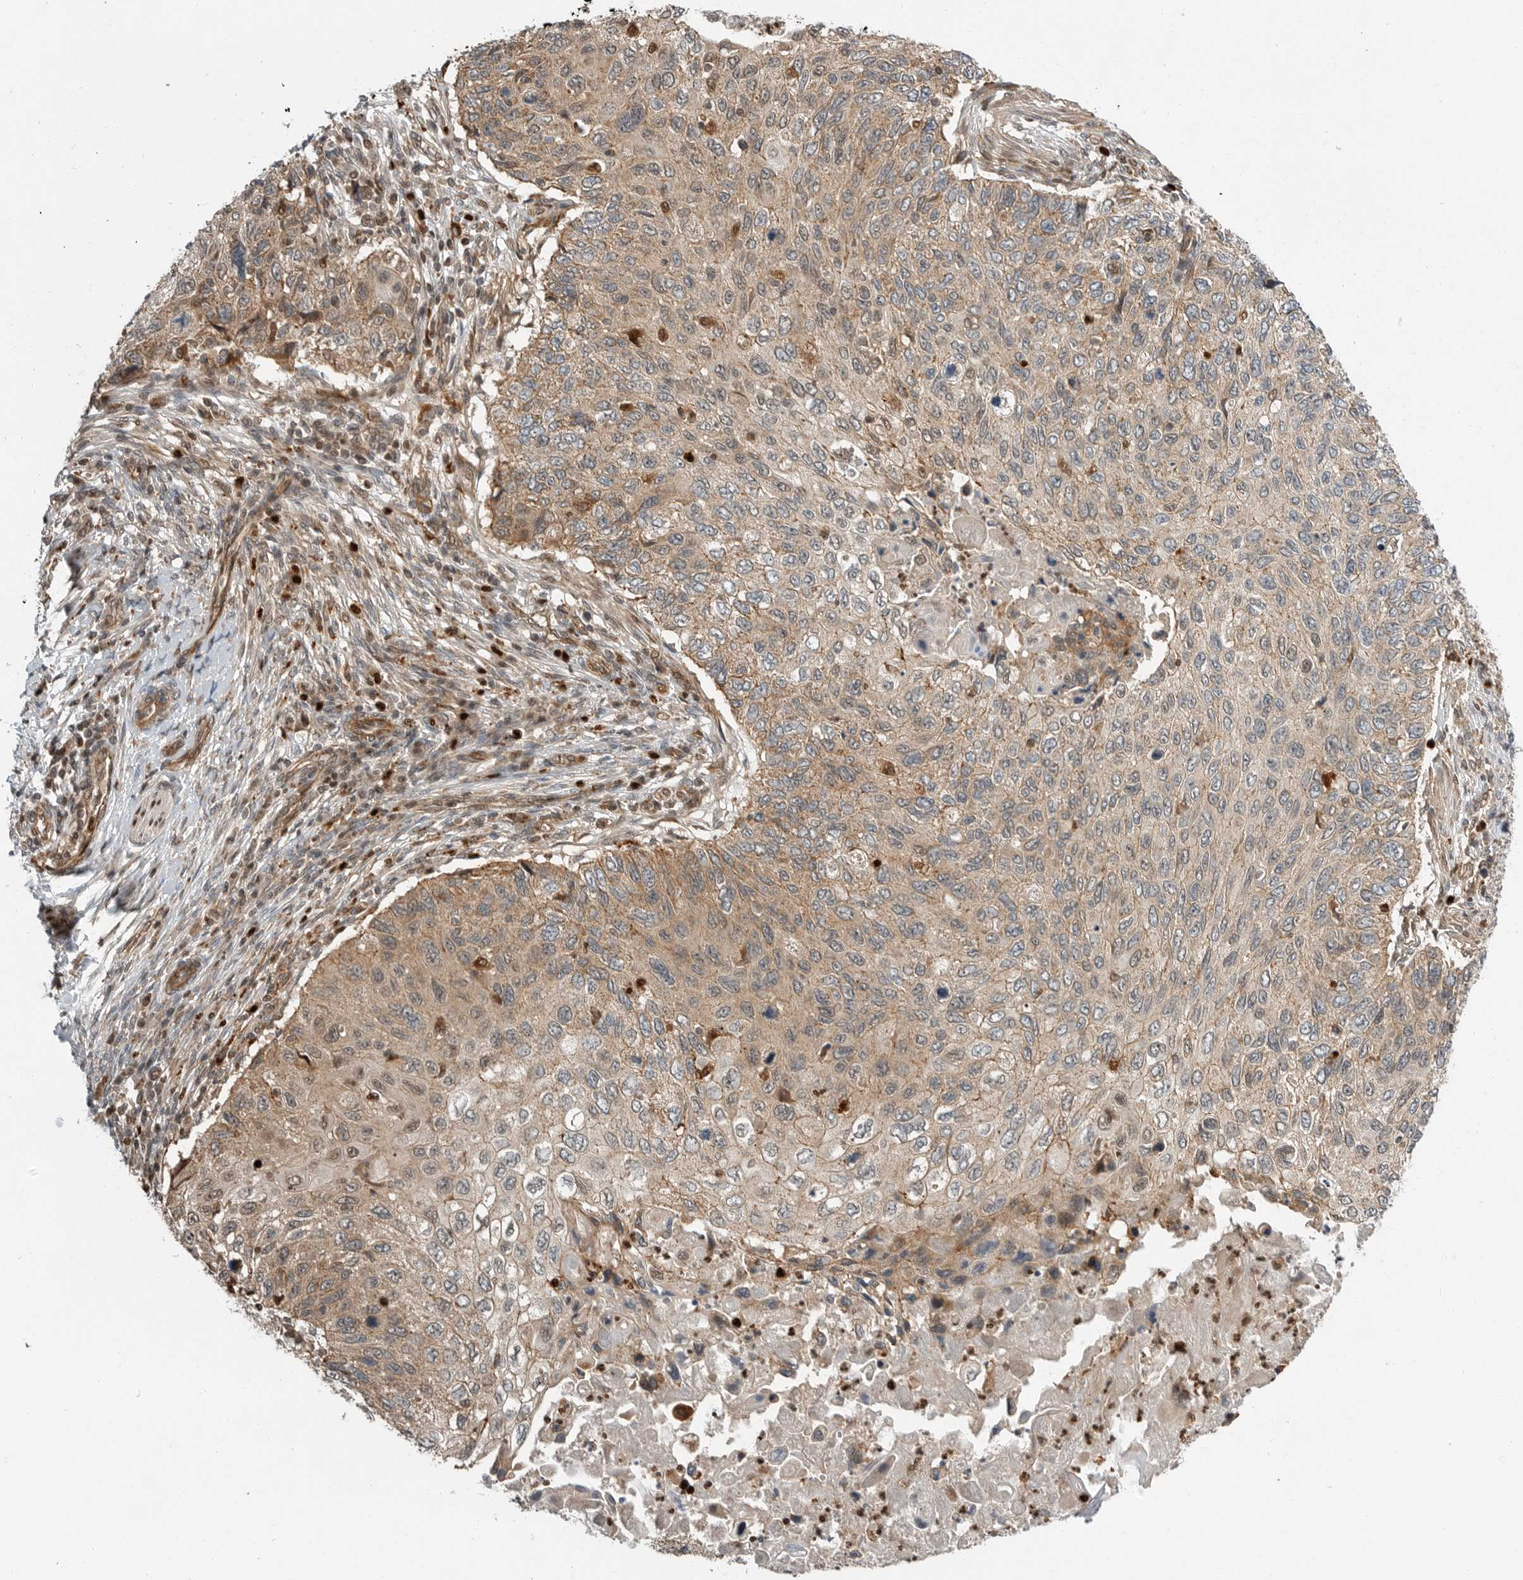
{"staining": {"intensity": "weak", "quantity": ">75%", "location": "cytoplasmic/membranous"}, "tissue": "cervical cancer", "cell_type": "Tumor cells", "image_type": "cancer", "snomed": [{"axis": "morphology", "description": "Squamous cell carcinoma, NOS"}, {"axis": "topography", "description": "Cervix"}], "caption": "There is low levels of weak cytoplasmic/membranous staining in tumor cells of cervical cancer (squamous cell carcinoma), as demonstrated by immunohistochemical staining (brown color).", "gene": "STRAP", "patient": {"sex": "female", "age": 70}}